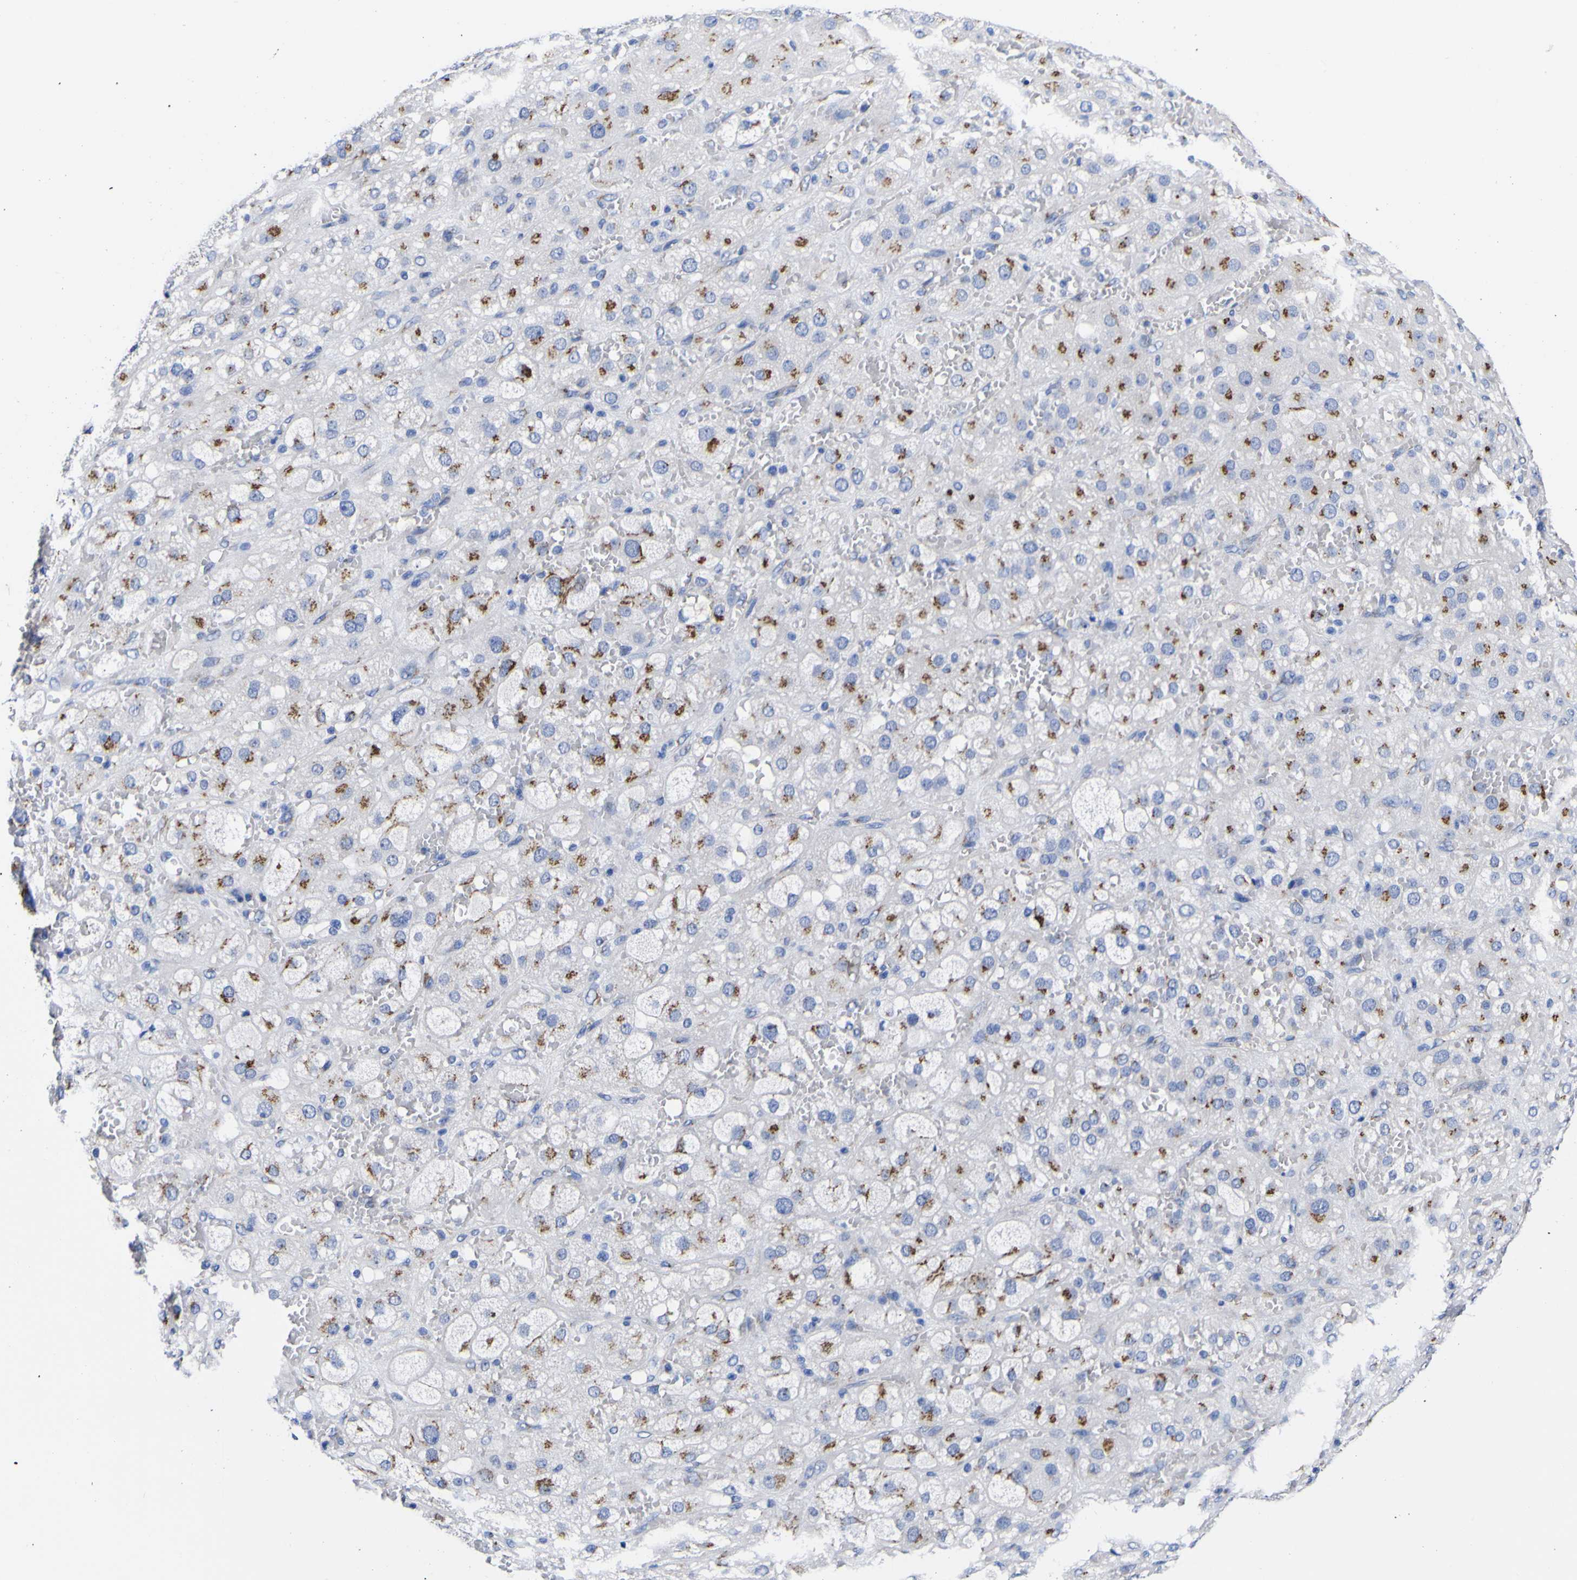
{"staining": {"intensity": "moderate", "quantity": "25%-75%", "location": "cytoplasmic/membranous"}, "tissue": "adrenal gland", "cell_type": "Glandular cells", "image_type": "normal", "snomed": [{"axis": "morphology", "description": "Normal tissue, NOS"}, {"axis": "topography", "description": "Adrenal gland"}], "caption": "This photomicrograph displays immunohistochemistry (IHC) staining of unremarkable adrenal gland, with medium moderate cytoplasmic/membranous expression in approximately 25%-75% of glandular cells.", "gene": "GOLM1", "patient": {"sex": "female", "age": 47}}